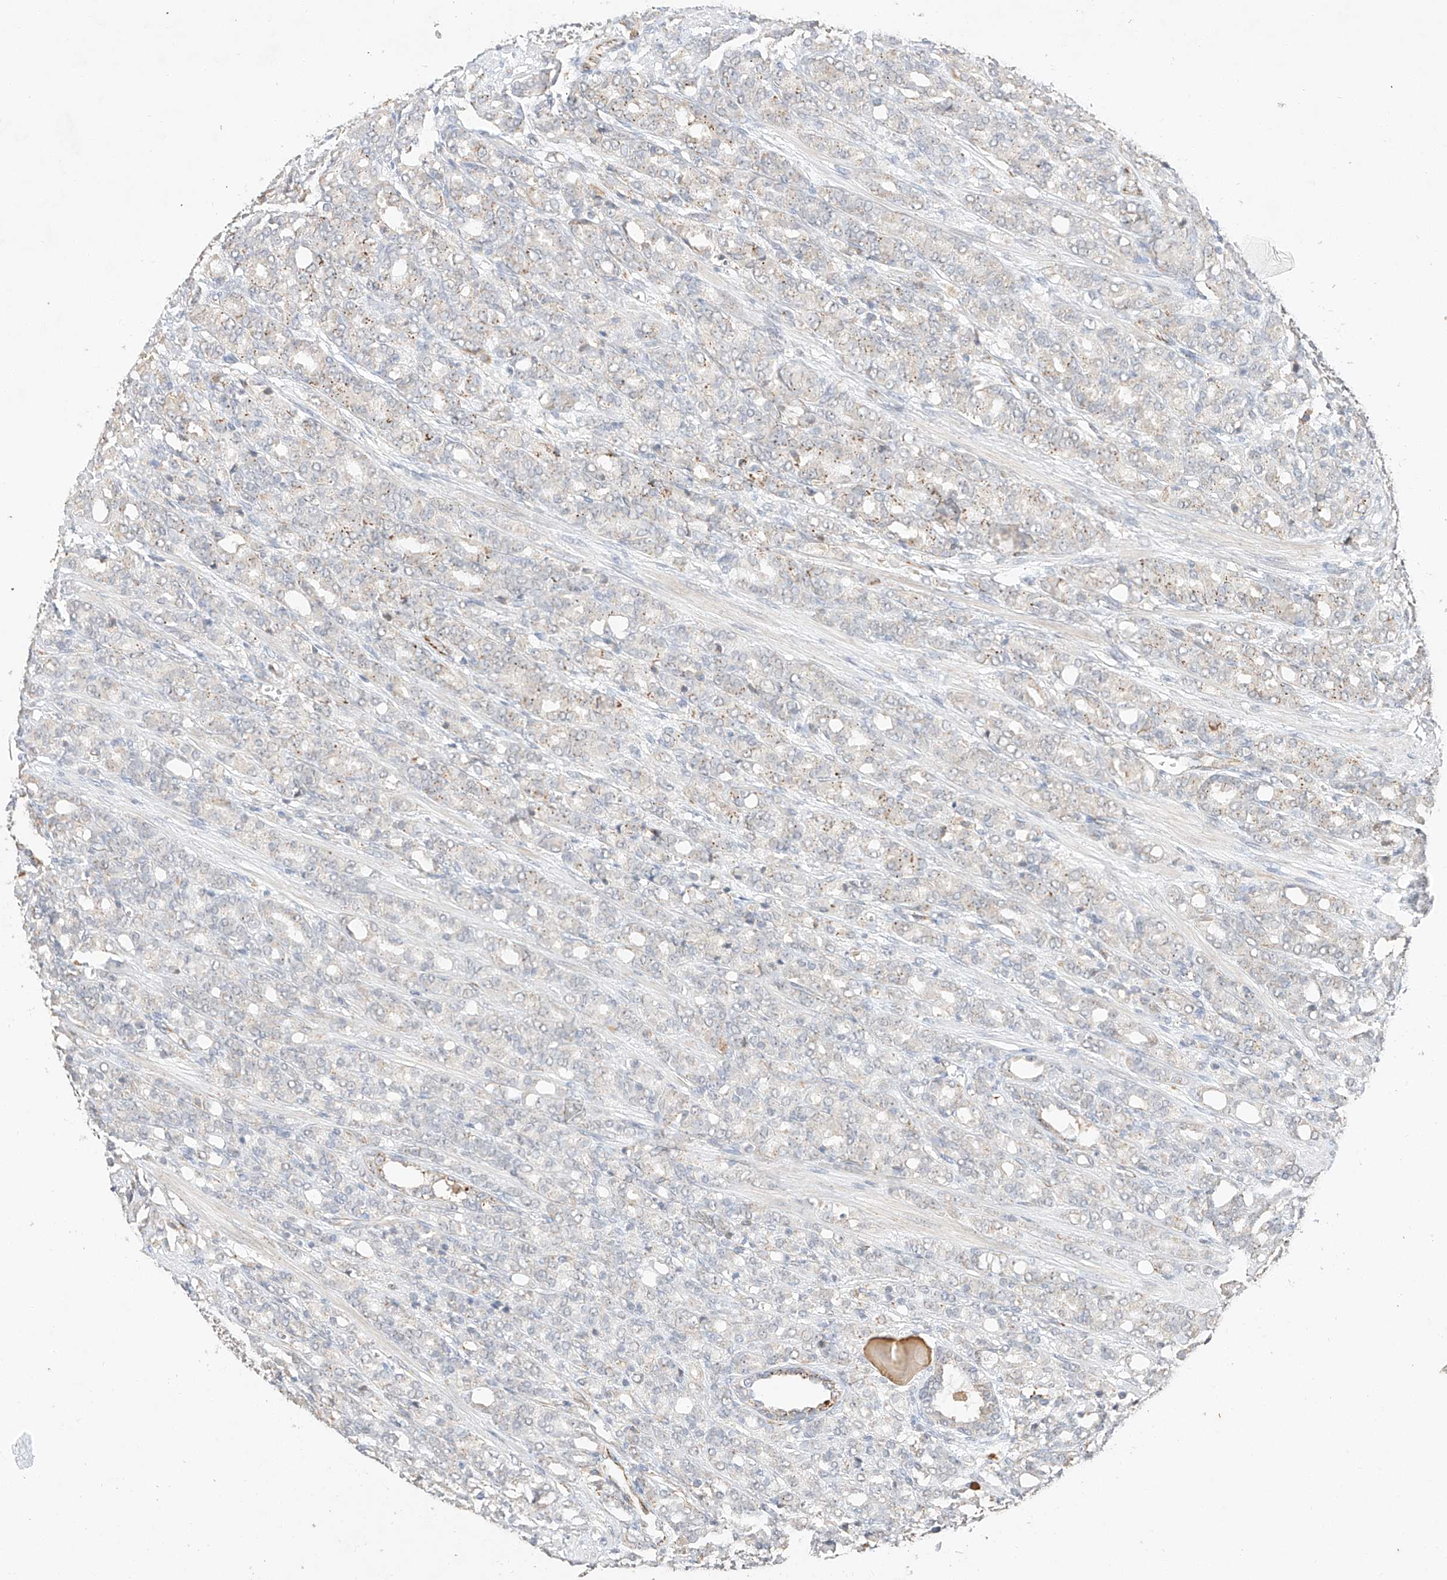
{"staining": {"intensity": "weak", "quantity": "<25%", "location": "cytoplasmic/membranous"}, "tissue": "prostate cancer", "cell_type": "Tumor cells", "image_type": "cancer", "snomed": [{"axis": "morphology", "description": "Adenocarcinoma, High grade"}, {"axis": "topography", "description": "Prostate"}], "caption": "IHC histopathology image of human prostate cancer stained for a protein (brown), which shows no expression in tumor cells.", "gene": "SUSD6", "patient": {"sex": "male", "age": 62}}